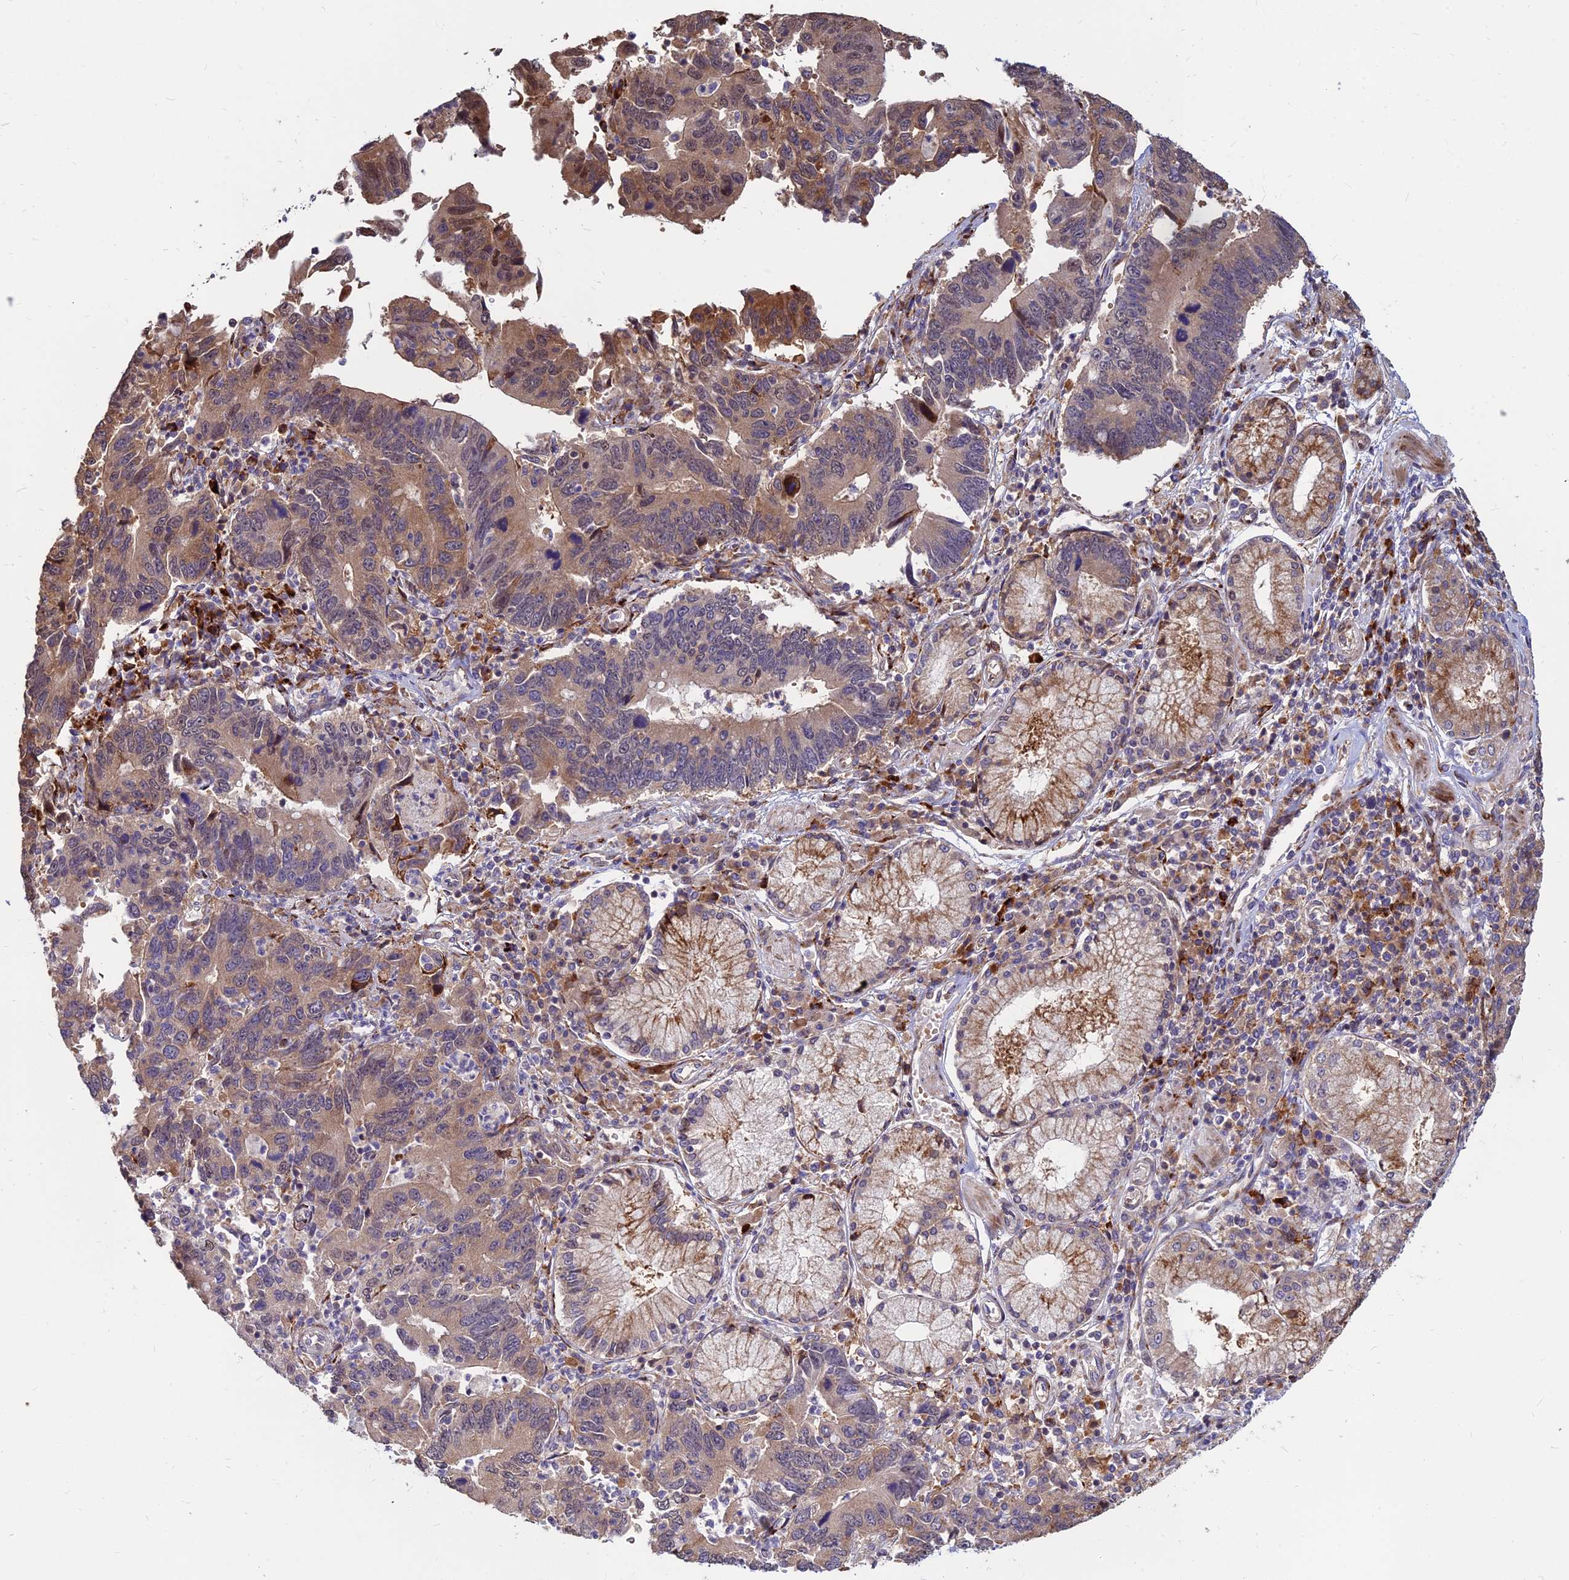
{"staining": {"intensity": "moderate", "quantity": ">75%", "location": "cytoplasmic/membranous"}, "tissue": "stomach cancer", "cell_type": "Tumor cells", "image_type": "cancer", "snomed": [{"axis": "morphology", "description": "Adenocarcinoma, NOS"}, {"axis": "topography", "description": "Stomach"}], "caption": "Immunohistochemical staining of adenocarcinoma (stomach) displays moderate cytoplasmic/membranous protein staining in approximately >75% of tumor cells.", "gene": "CCT6B", "patient": {"sex": "male", "age": 59}}